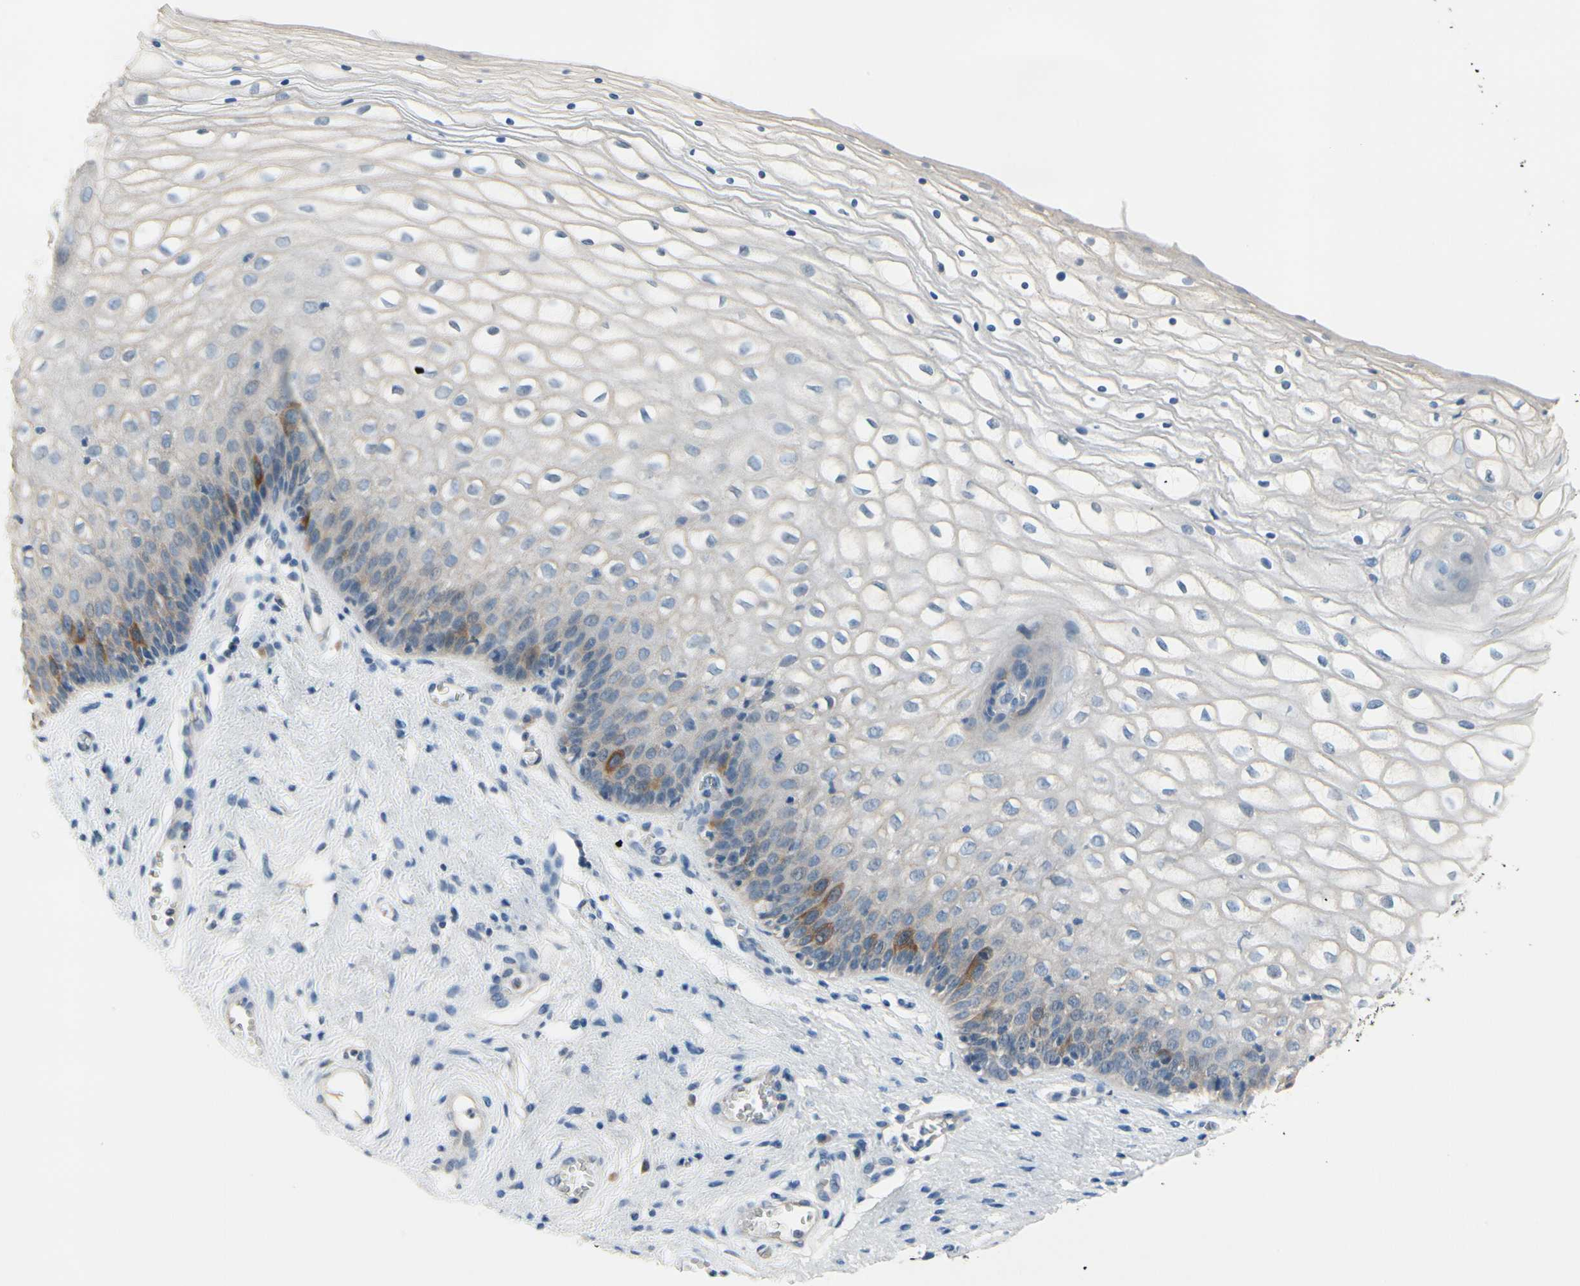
{"staining": {"intensity": "strong", "quantity": "<25%", "location": "cytoplasmic/membranous"}, "tissue": "vagina", "cell_type": "Squamous epithelial cells", "image_type": "normal", "snomed": [{"axis": "morphology", "description": "Normal tissue, NOS"}, {"axis": "topography", "description": "Vagina"}], "caption": "Immunohistochemical staining of normal human vagina exhibits <25% levels of strong cytoplasmic/membranous protein staining in about <25% of squamous epithelial cells.", "gene": "CKAP2", "patient": {"sex": "female", "age": 34}}